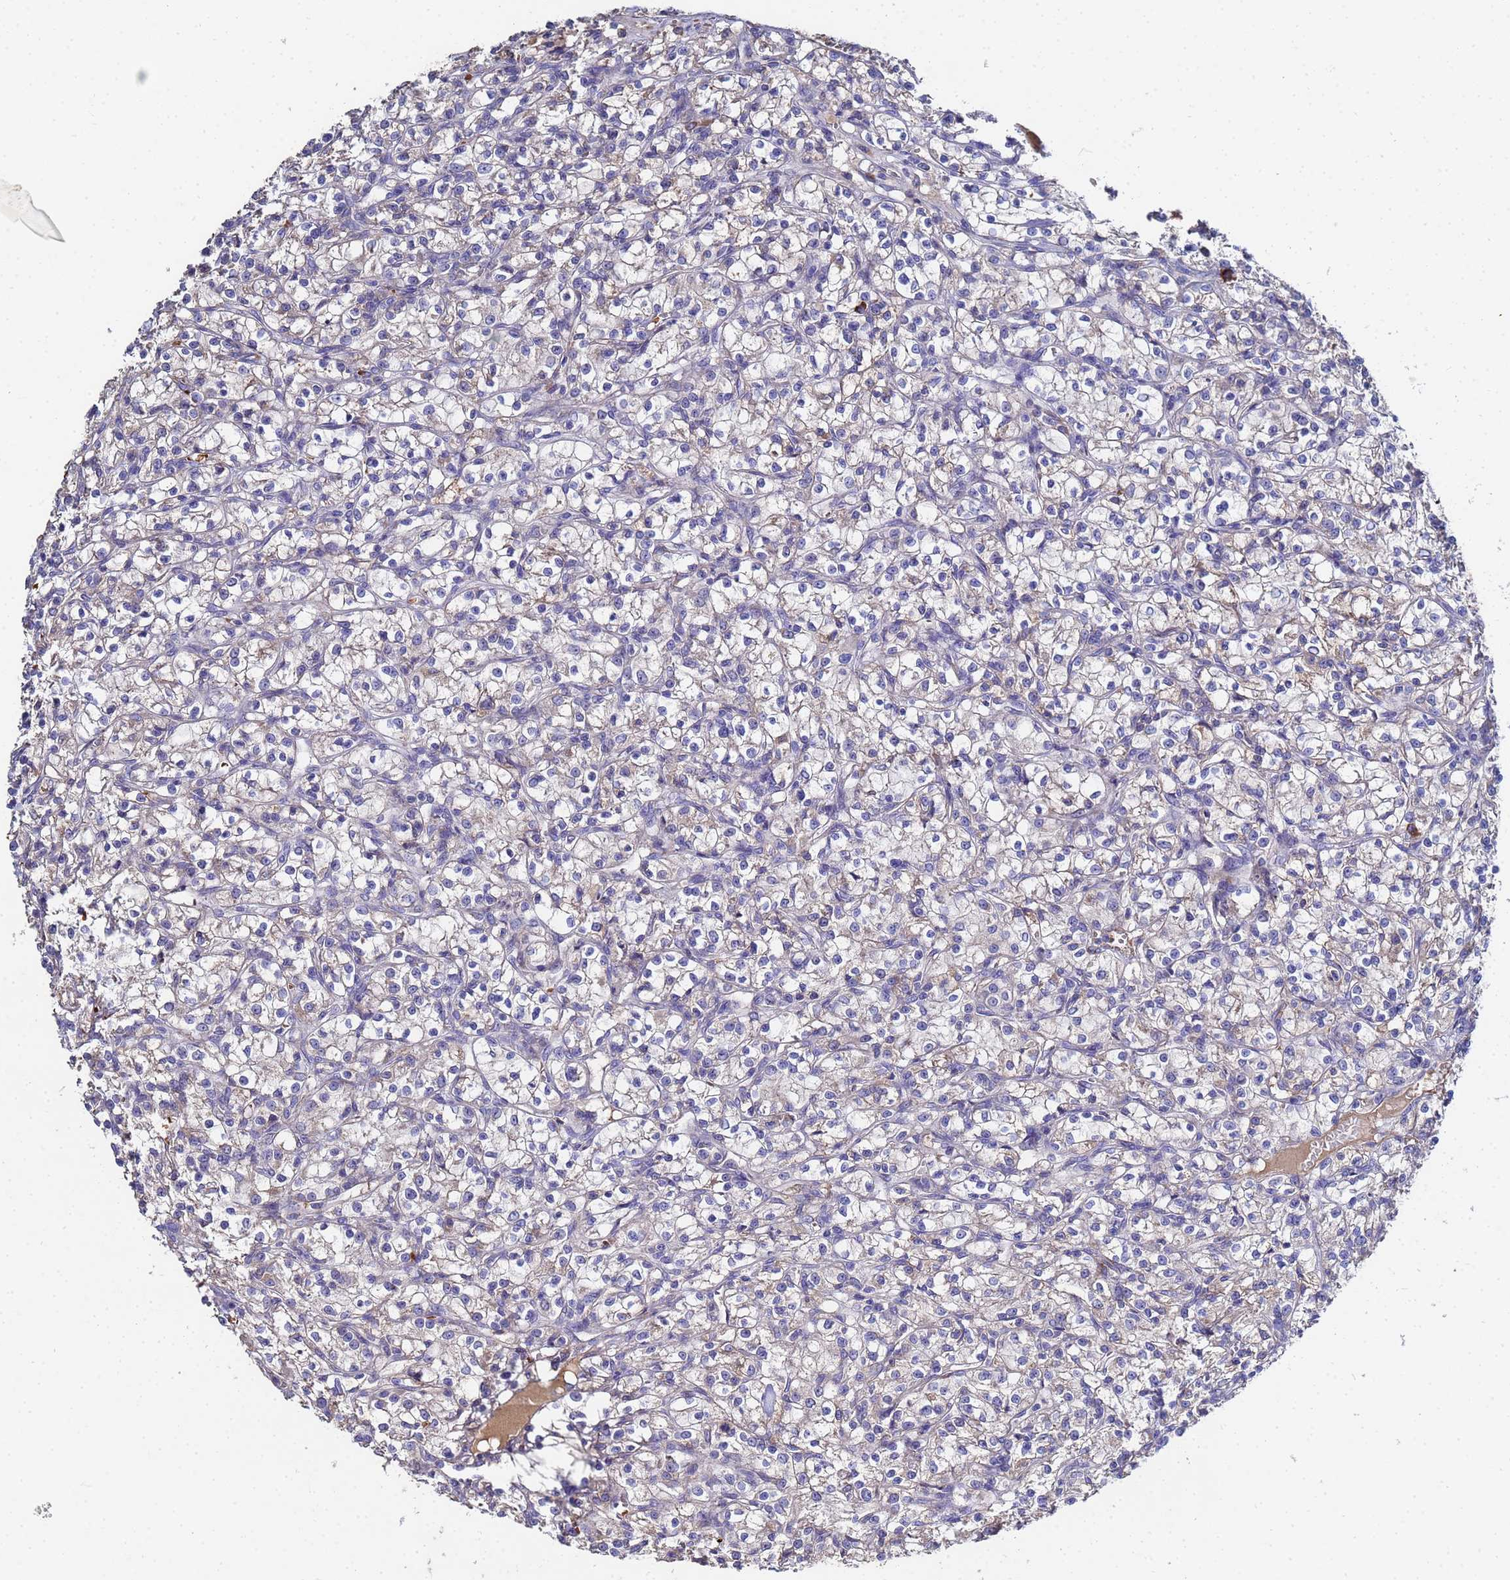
{"staining": {"intensity": "negative", "quantity": "none", "location": "none"}, "tissue": "renal cancer", "cell_type": "Tumor cells", "image_type": "cancer", "snomed": [{"axis": "morphology", "description": "Adenocarcinoma, NOS"}, {"axis": "topography", "description": "Kidney"}], "caption": "An image of renal cancer (adenocarcinoma) stained for a protein exhibits no brown staining in tumor cells.", "gene": "TCP10L", "patient": {"sex": "female", "age": 59}}